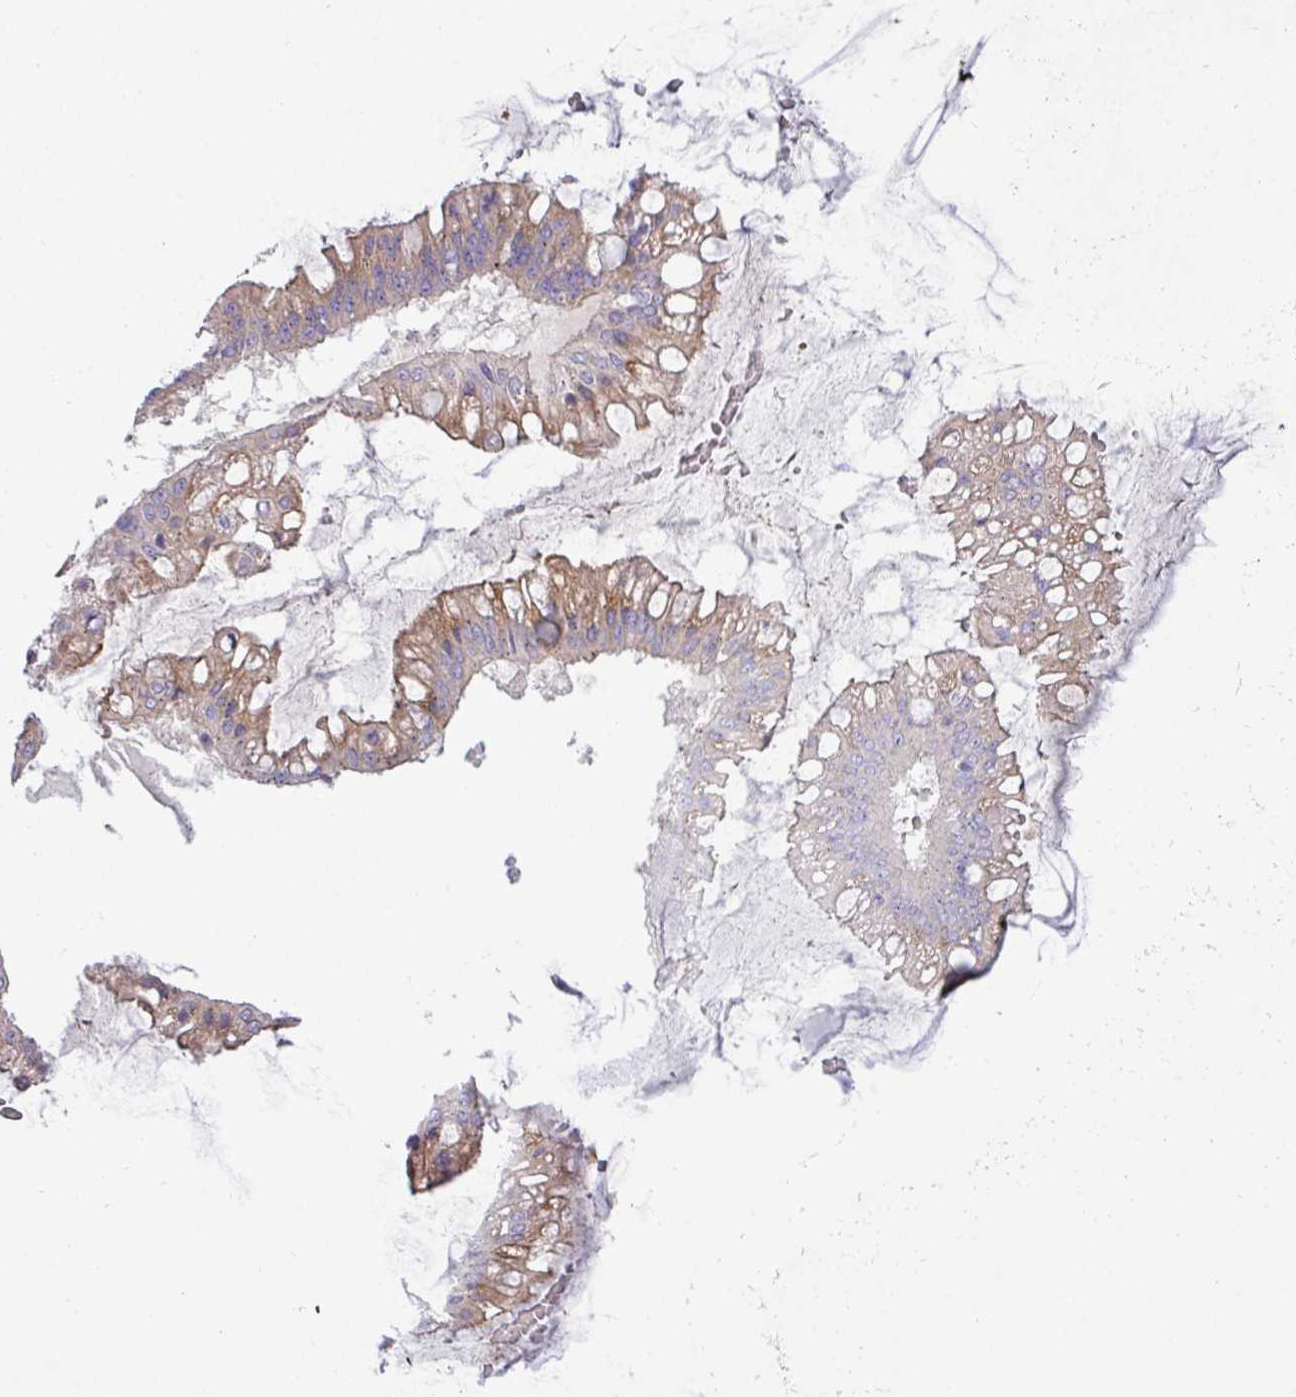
{"staining": {"intensity": "weak", "quantity": ">75%", "location": "cytoplasmic/membranous"}, "tissue": "ovarian cancer", "cell_type": "Tumor cells", "image_type": "cancer", "snomed": [{"axis": "morphology", "description": "Cystadenocarcinoma, mucinous, NOS"}, {"axis": "topography", "description": "Ovary"}], "caption": "Immunohistochemistry (DAB) staining of human ovarian mucinous cystadenocarcinoma exhibits weak cytoplasmic/membranous protein expression in approximately >75% of tumor cells. The protein of interest is shown in brown color, while the nuclei are stained blue.", "gene": "RAB19", "patient": {"sex": "female", "age": 73}}